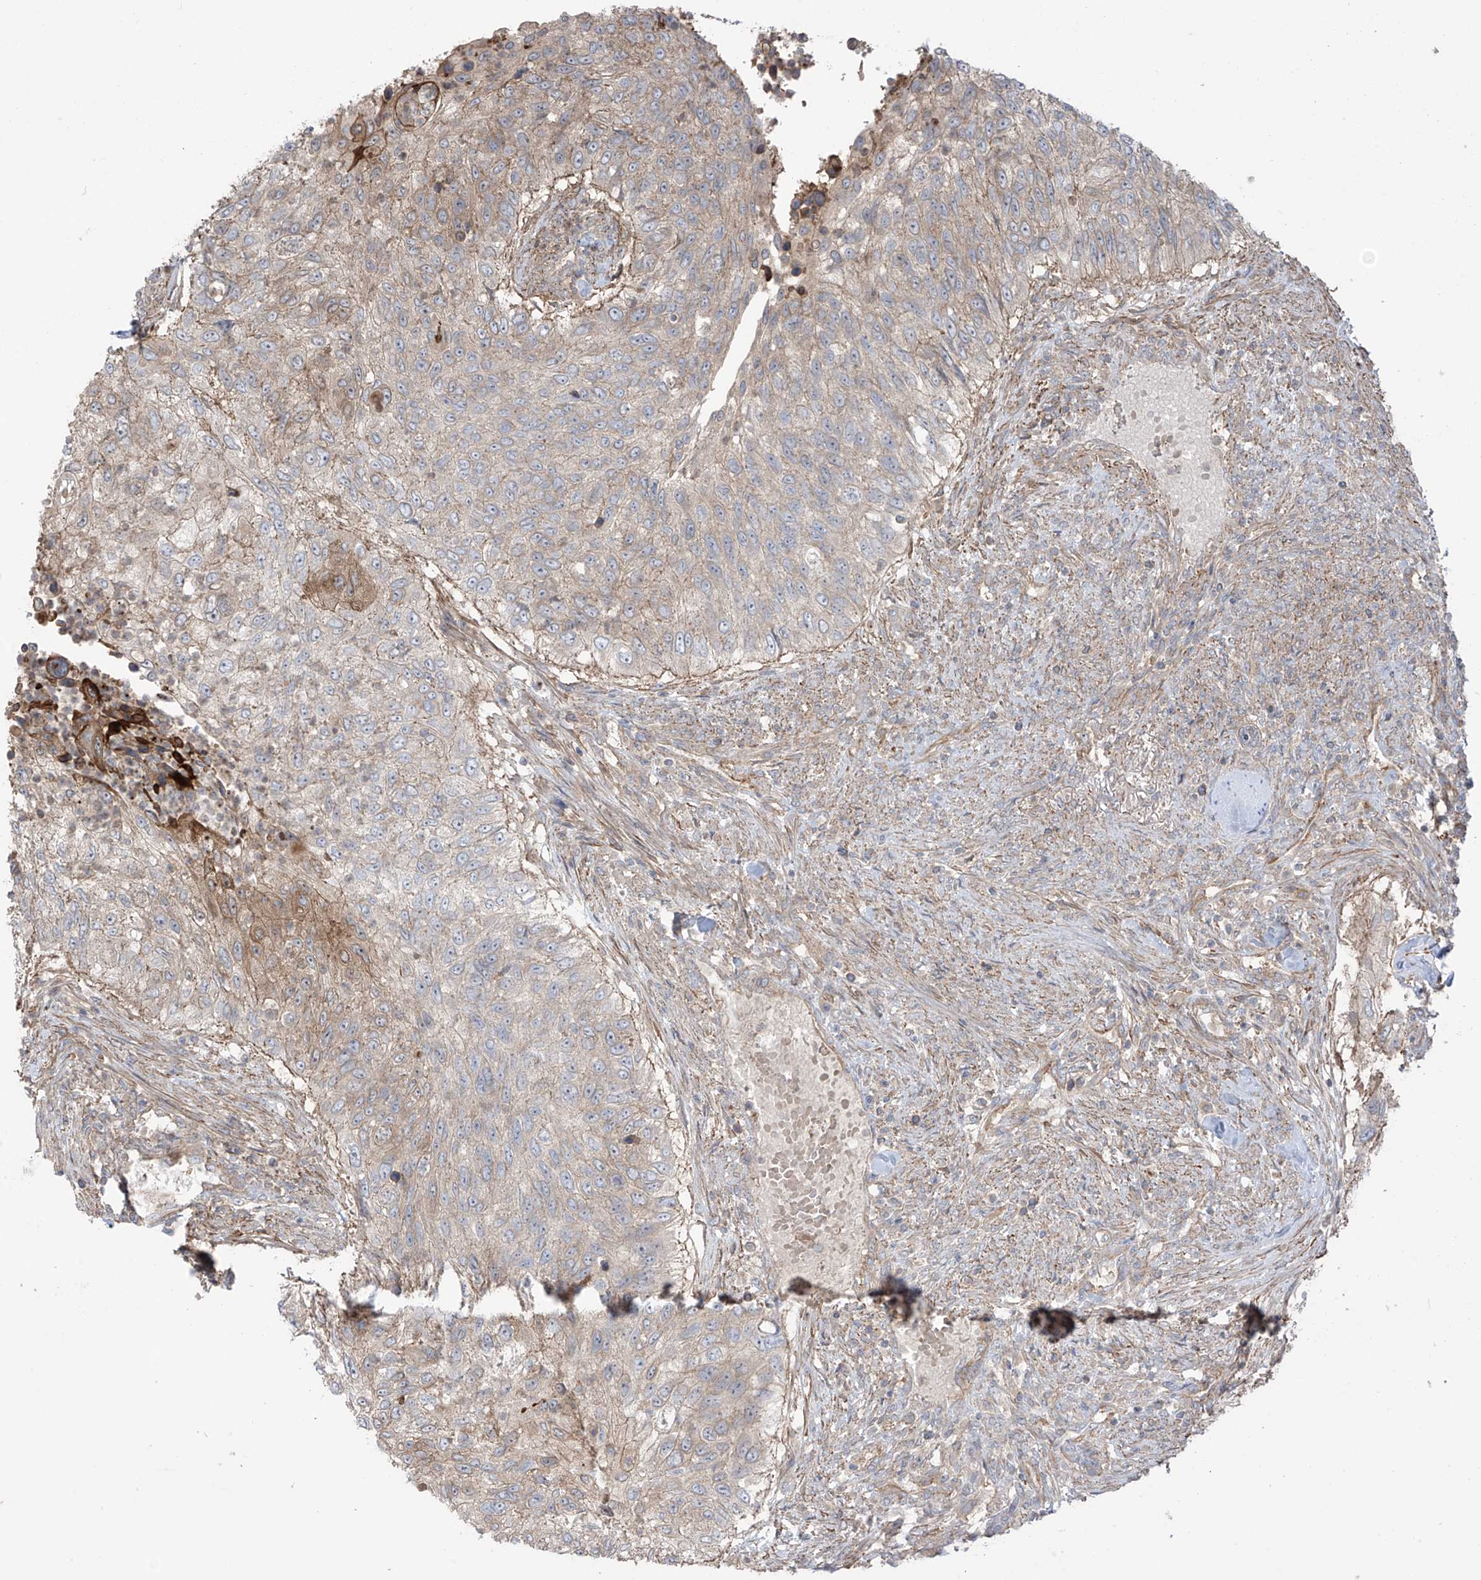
{"staining": {"intensity": "weak", "quantity": "<25%", "location": "cytoplasmic/membranous"}, "tissue": "urothelial cancer", "cell_type": "Tumor cells", "image_type": "cancer", "snomed": [{"axis": "morphology", "description": "Urothelial carcinoma, High grade"}, {"axis": "topography", "description": "Urinary bladder"}], "caption": "A high-resolution histopathology image shows immunohistochemistry (IHC) staining of urothelial cancer, which displays no significant staining in tumor cells. (Brightfield microscopy of DAB (3,3'-diaminobenzidine) immunohistochemistry (IHC) at high magnification).", "gene": "TRMU", "patient": {"sex": "female", "age": 60}}